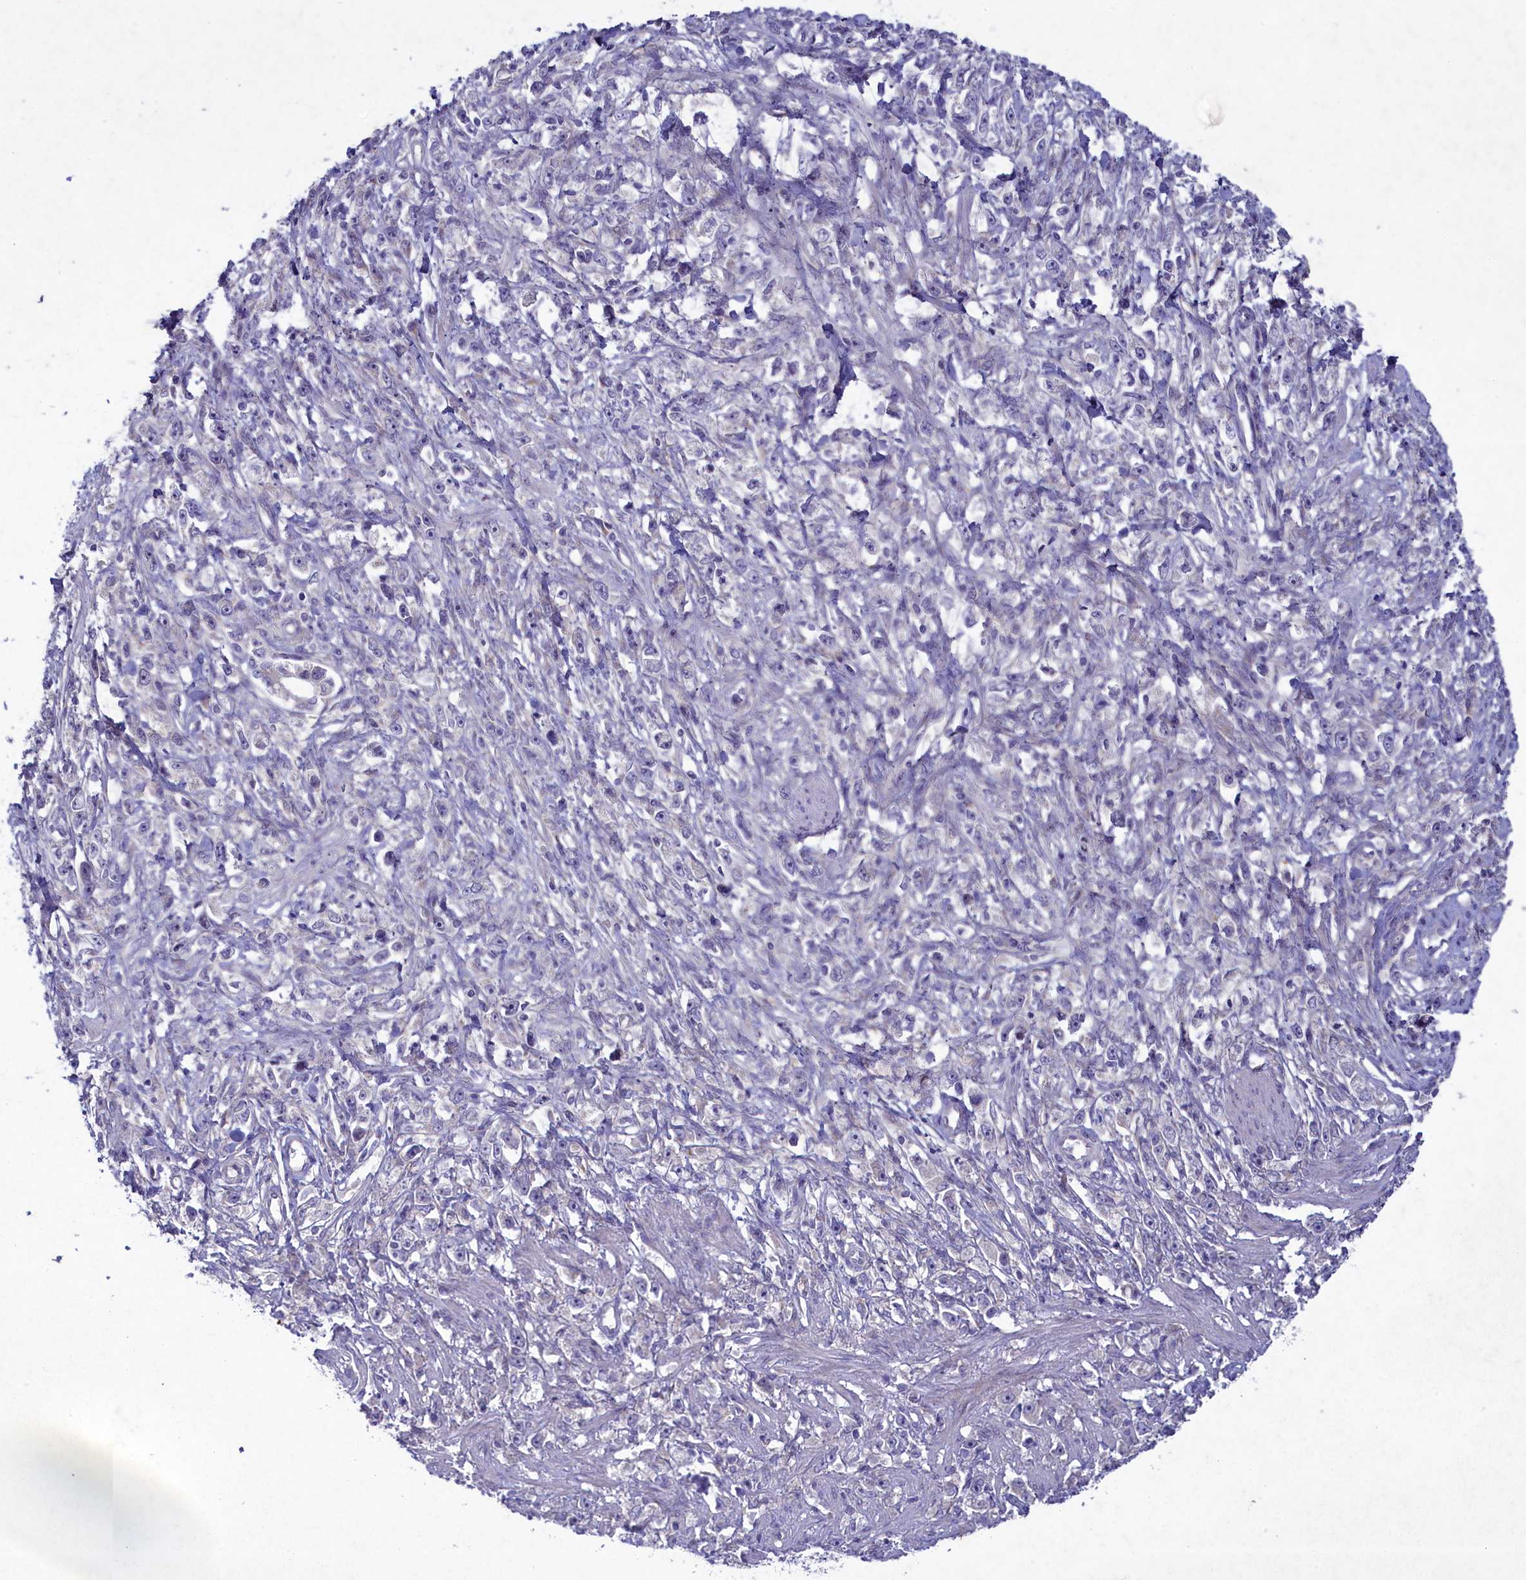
{"staining": {"intensity": "negative", "quantity": "none", "location": "none"}, "tissue": "stomach cancer", "cell_type": "Tumor cells", "image_type": "cancer", "snomed": [{"axis": "morphology", "description": "Adenocarcinoma, NOS"}, {"axis": "topography", "description": "Stomach"}], "caption": "IHC image of neoplastic tissue: human stomach cancer stained with DAB (3,3'-diaminobenzidine) reveals no significant protein positivity in tumor cells.", "gene": "PLEKHG6", "patient": {"sex": "female", "age": 59}}